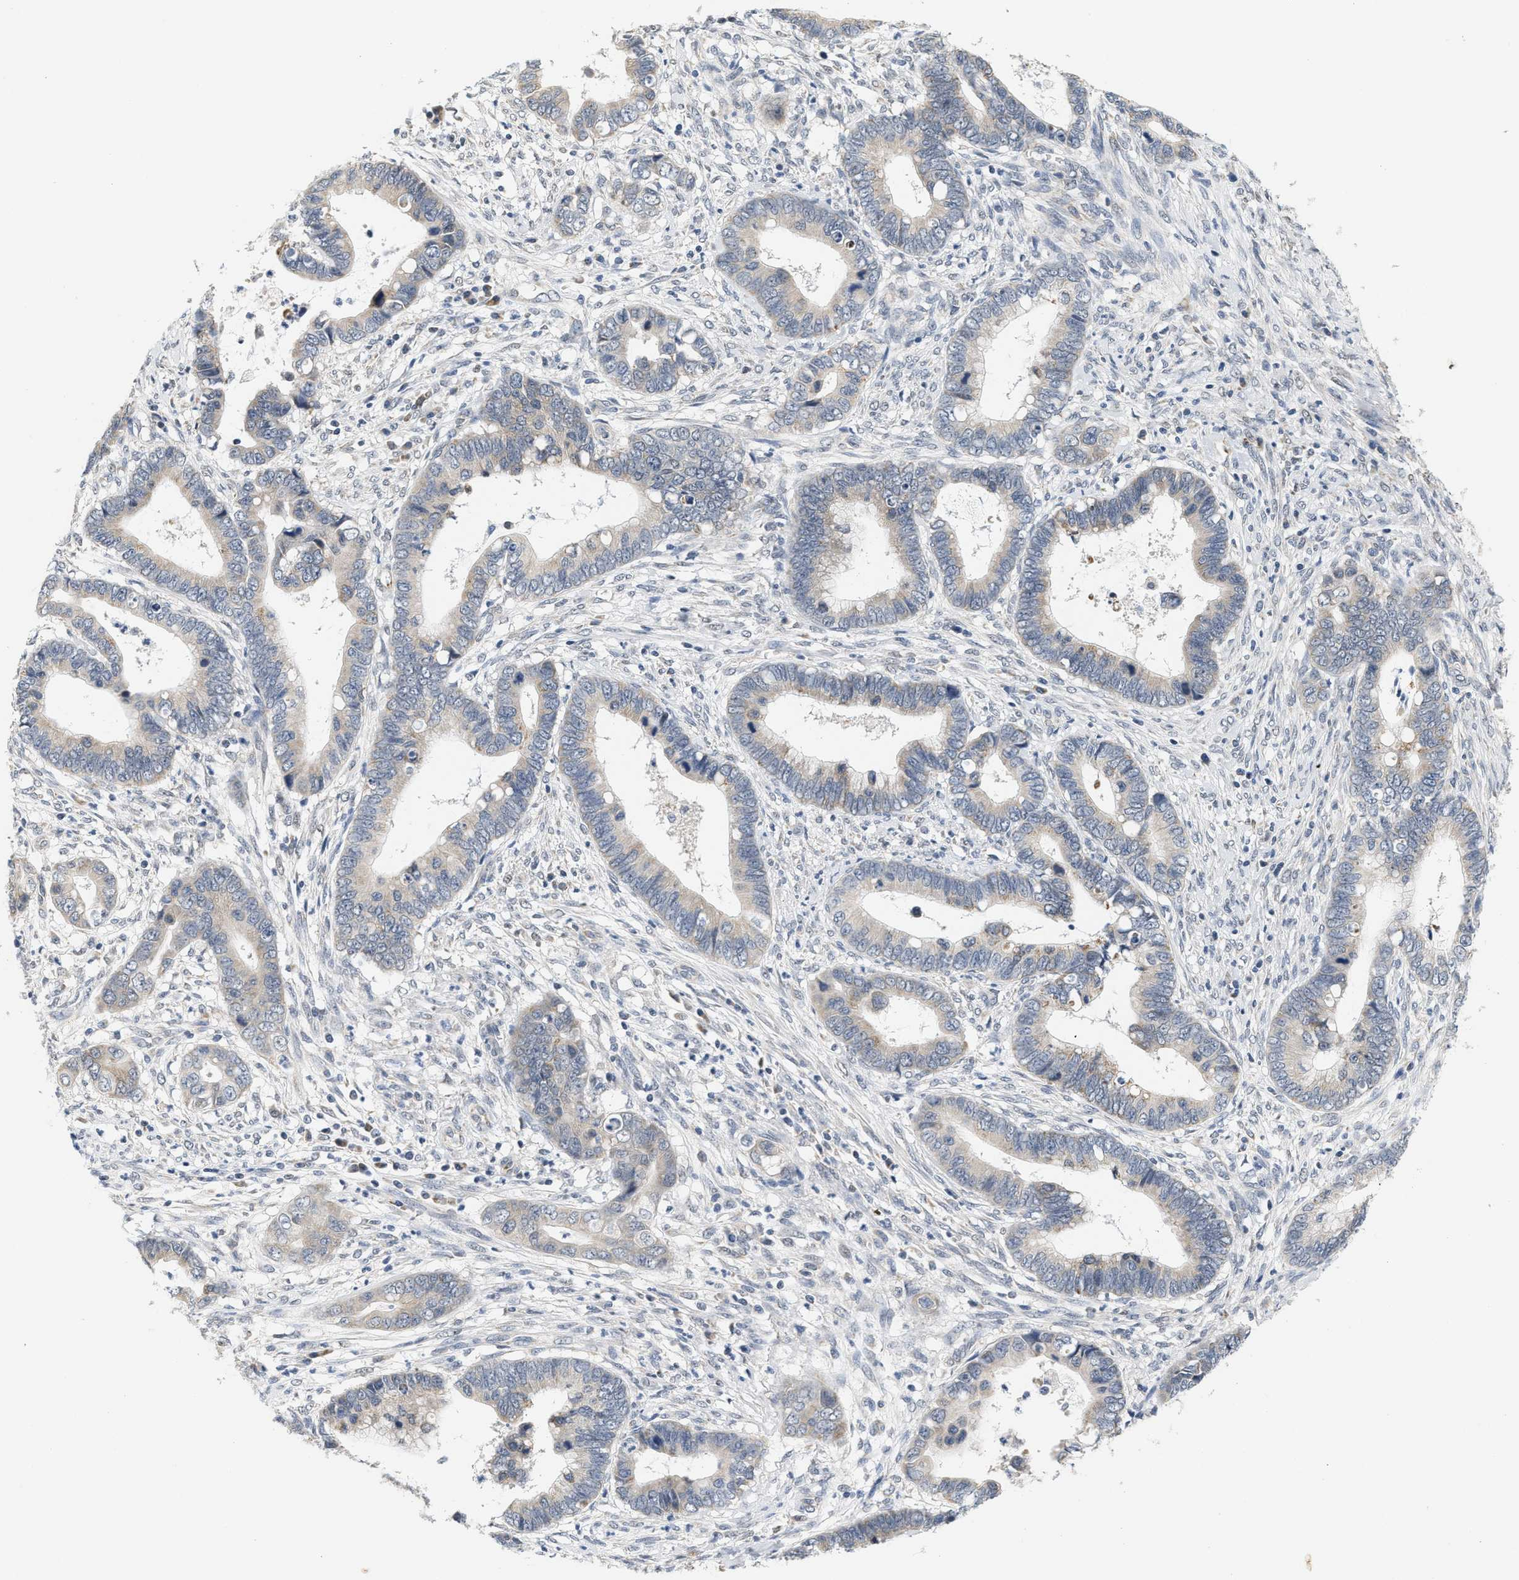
{"staining": {"intensity": "weak", "quantity": "<25%", "location": "cytoplasmic/membranous"}, "tissue": "cervical cancer", "cell_type": "Tumor cells", "image_type": "cancer", "snomed": [{"axis": "morphology", "description": "Adenocarcinoma, NOS"}, {"axis": "topography", "description": "Cervix"}], "caption": "Adenocarcinoma (cervical) stained for a protein using immunohistochemistry (IHC) displays no expression tumor cells.", "gene": "GIGYF1", "patient": {"sex": "female", "age": 44}}